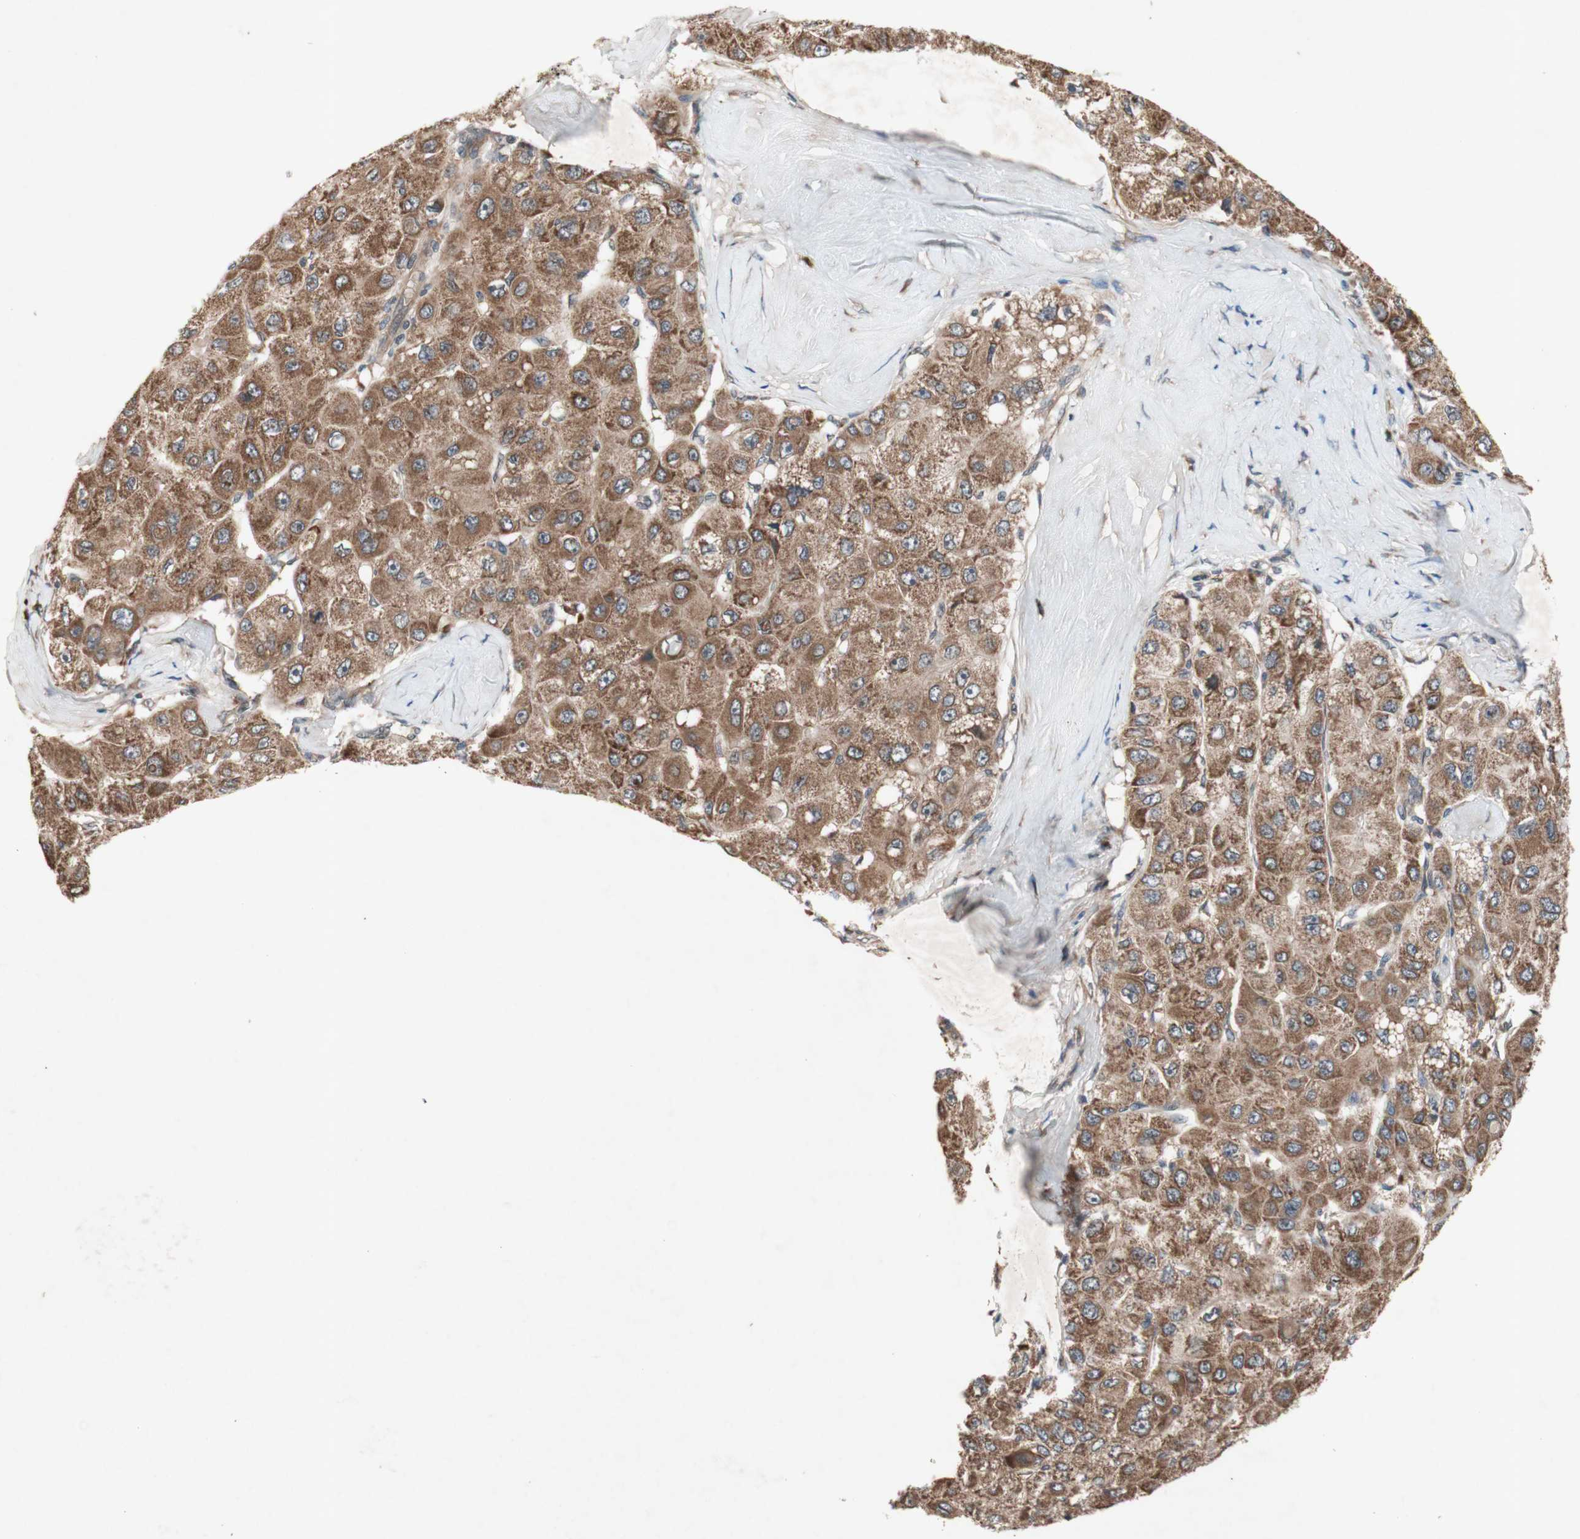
{"staining": {"intensity": "moderate", "quantity": ">75%", "location": "cytoplasmic/membranous"}, "tissue": "liver cancer", "cell_type": "Tumor cells", "image_type": "cancer", "snomed": [{"axis": "morphology", "description": "Carcinoma, Hepatocellular, NOS"}, {"axis": "topography", "description": "Liver"}], "caption": "The immunohistochemical stain shows moderate cytoplasmic/membranous positivity in tumor cells of liver cancer tissue.", "gene": "DDOST", "patient": {"sex": "male", "age": 80}}